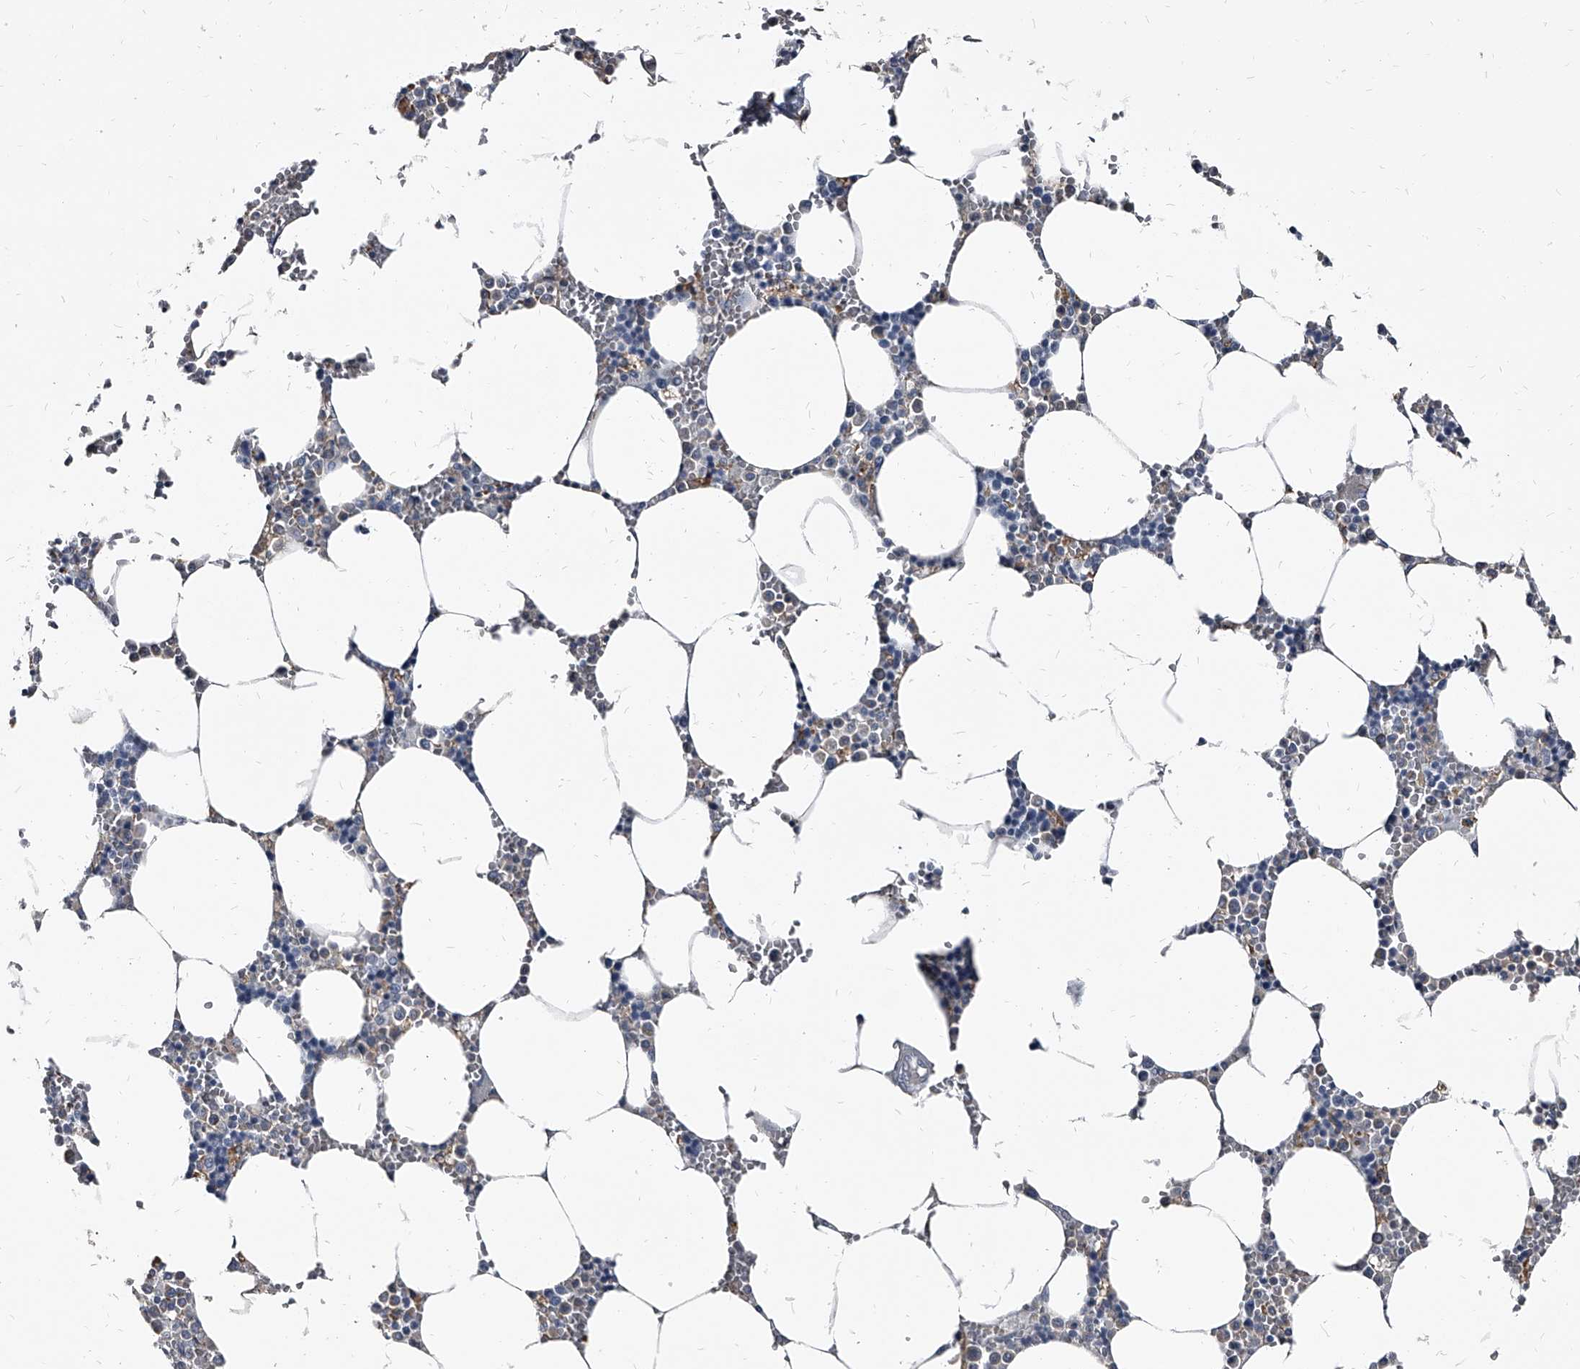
{"staining": {"intensity": "negative", "quantity": "none", "location": "none"}, "tissue": "bone marrow", "cell_type": "Hematopoietic cells", "image_type": "normal", "snomed": [{"axis": "morphology", "description": "Normal tissue, NOS"}, {"axis": "topography", "description": "Bone marrow"}], "caption": "Histopathology image shows no protein positivity in hematopoietic cells of benign bone marrow.", "gene": "PGLYRP3", "patient": {"sex": "male", "age": 70}}